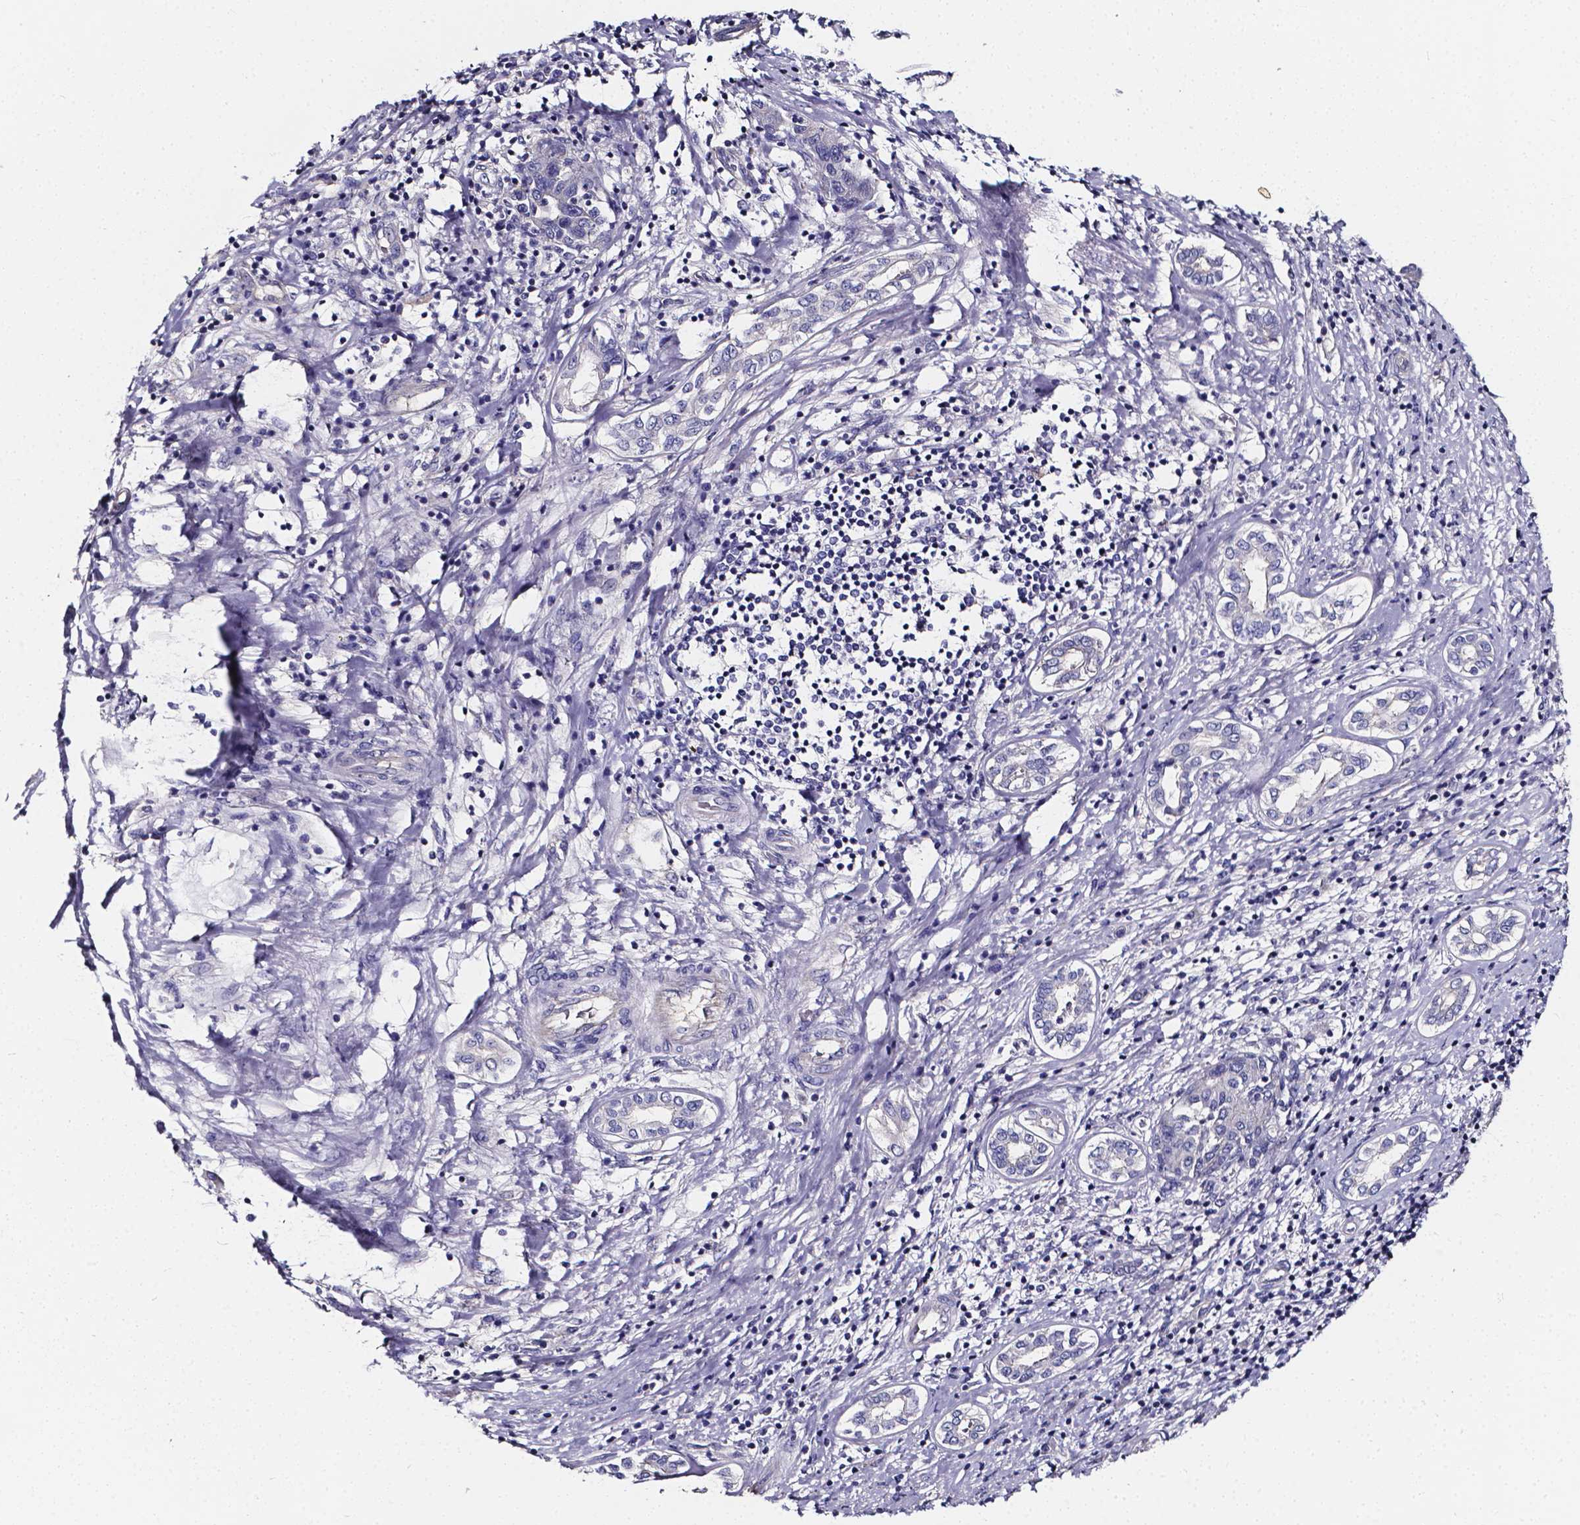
{"staining": {"intensity": "negative", "quantity": "none", "location": "none"}, "tissue": "liver cancer", "cell_type": "Tumor cells", "image_type": "cancer", "snomed": [{"axis": "morphology", "description": "Carcinoma, Hepatocellular, NOS"}, {"axis": "topography", "description": "Liver"}], "caption": "Liver hepatocellular carcinoma was stained to show a protein in brown. There is no significant staining in tumor cells.", "gene": "CACNG8", "patient": {"sex": "male", "age": 65}}